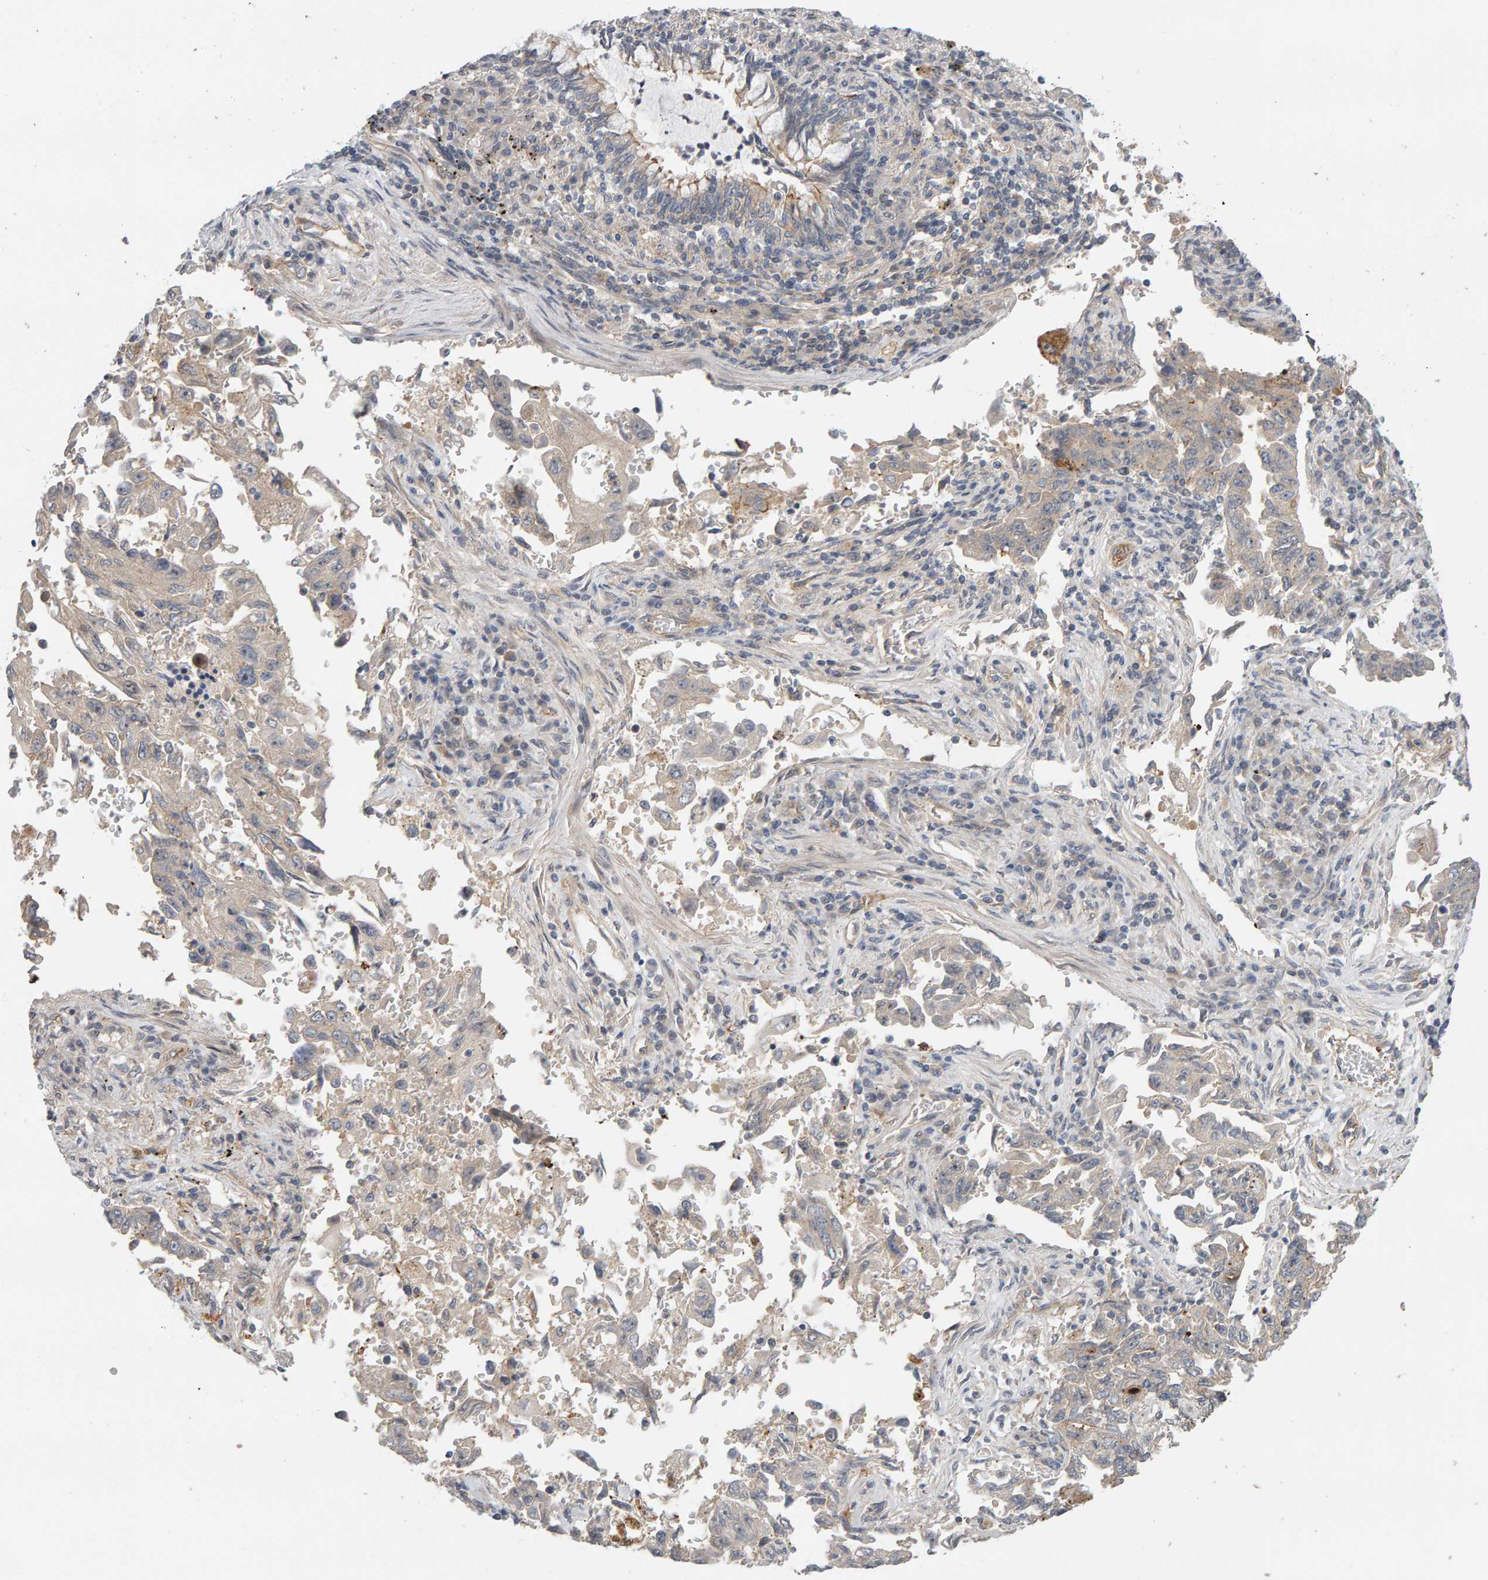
{"staining": {"intensity": "weak", "quantity": "<25%", "location": "cytoplasmic/membranous"}, "tissue": "lung cancer", "cell_type": "Tumor cells", "image_type": "cancer", "snomed": [{"axis": "morphology", "description": "Adenocarcinoma, NOS"}, {"axis": "topography", "description": "Lung"}], "caption": "High power microscopy image of an IHC histopathology image of adenocarcinoma (lung), revealing no significant expression in tumor cells.", "gene": "PPP1R16A", "patient": {"sex": "female", "age": 51}}